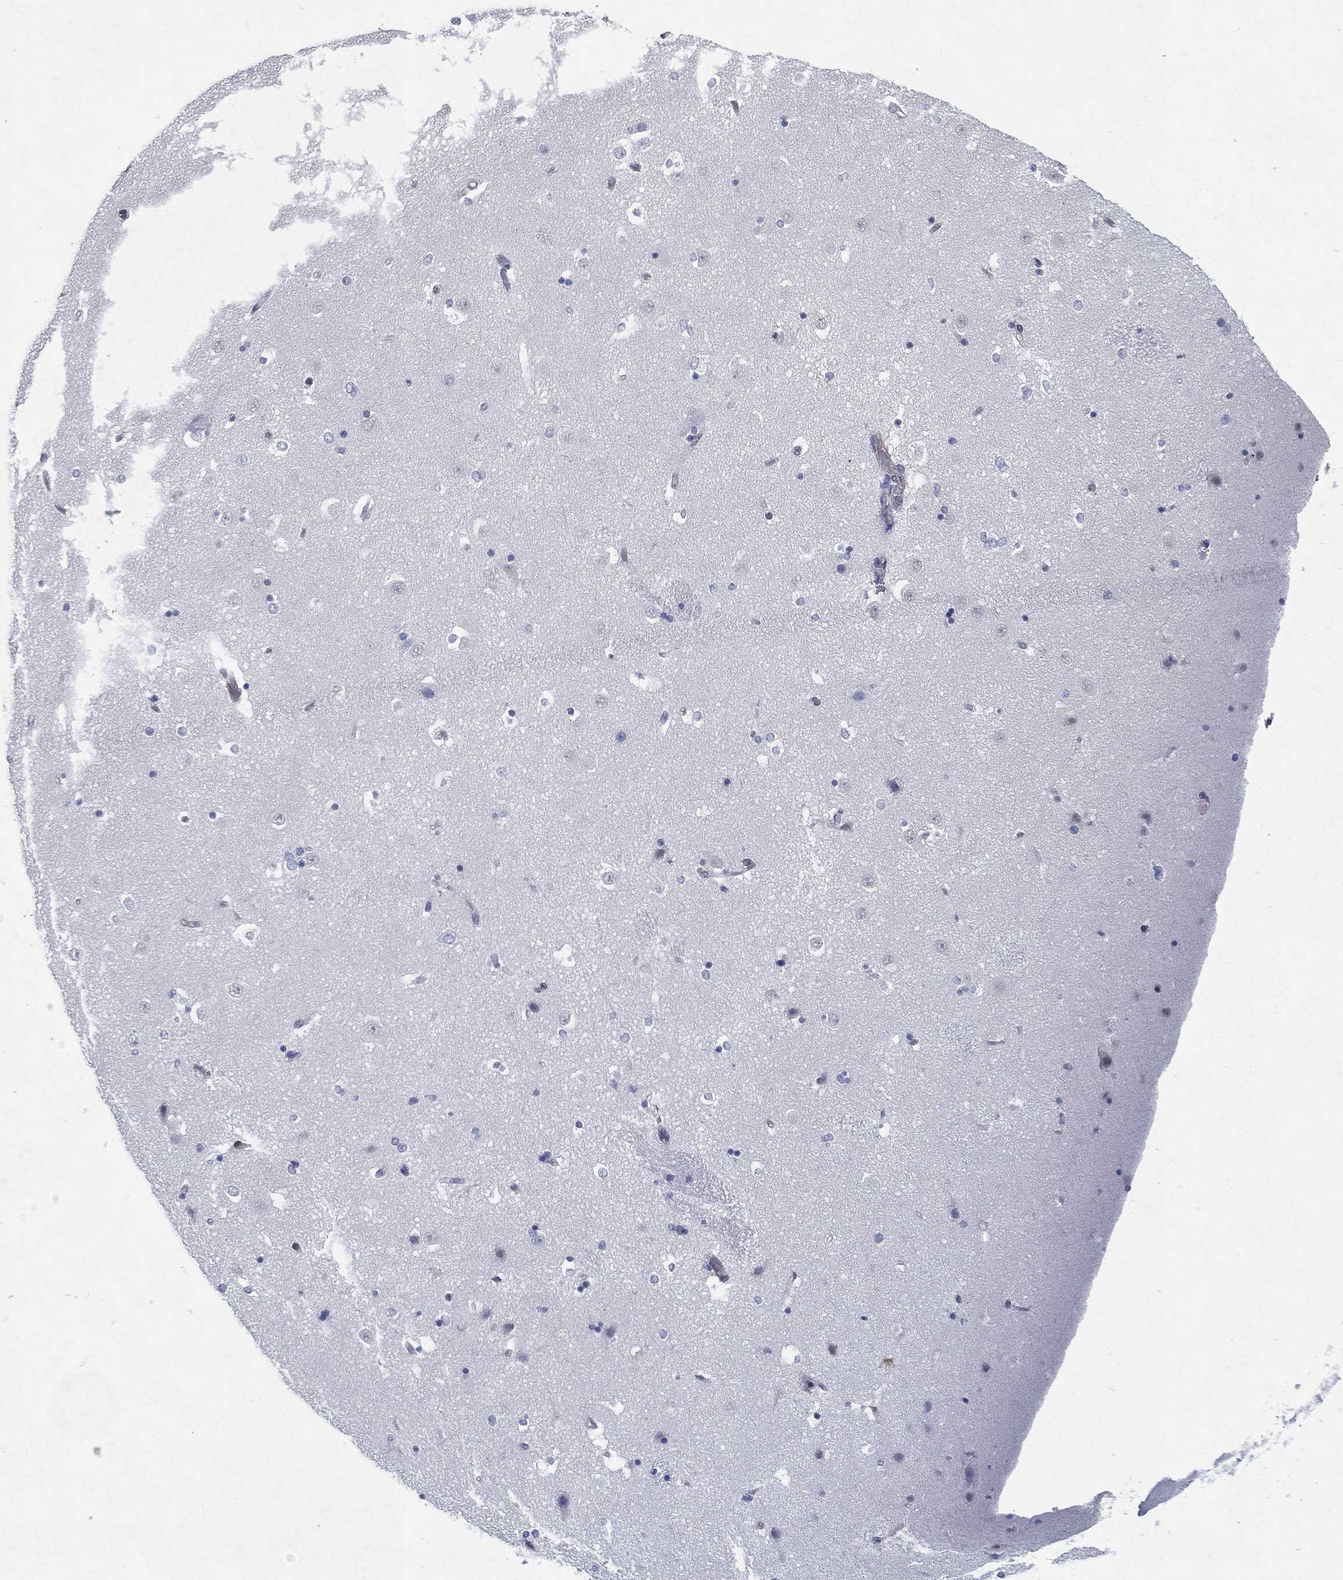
{"staining": {"intensity": "negative", "quantity": "none", "location": "none"}, "tissue": "caudate", "cell_type": "Glial cells", "image_type": "normal", "snomed": [{"axis": "morphology", "description": "Normal tissue, NOS"}, {"axis": "topography", "description": "Lateral ventricle wall"}], "caption": "DAB immunohistochemical staining of benign human caudate reveals no significant positivity in glial cells. (DAB (3,3'-diaminobenzidine) immunohistochemistry visualized using brightfield microscopy, high magnification).", "gene": "RGS13", "patient": {"sex": "male", "age": 51}}